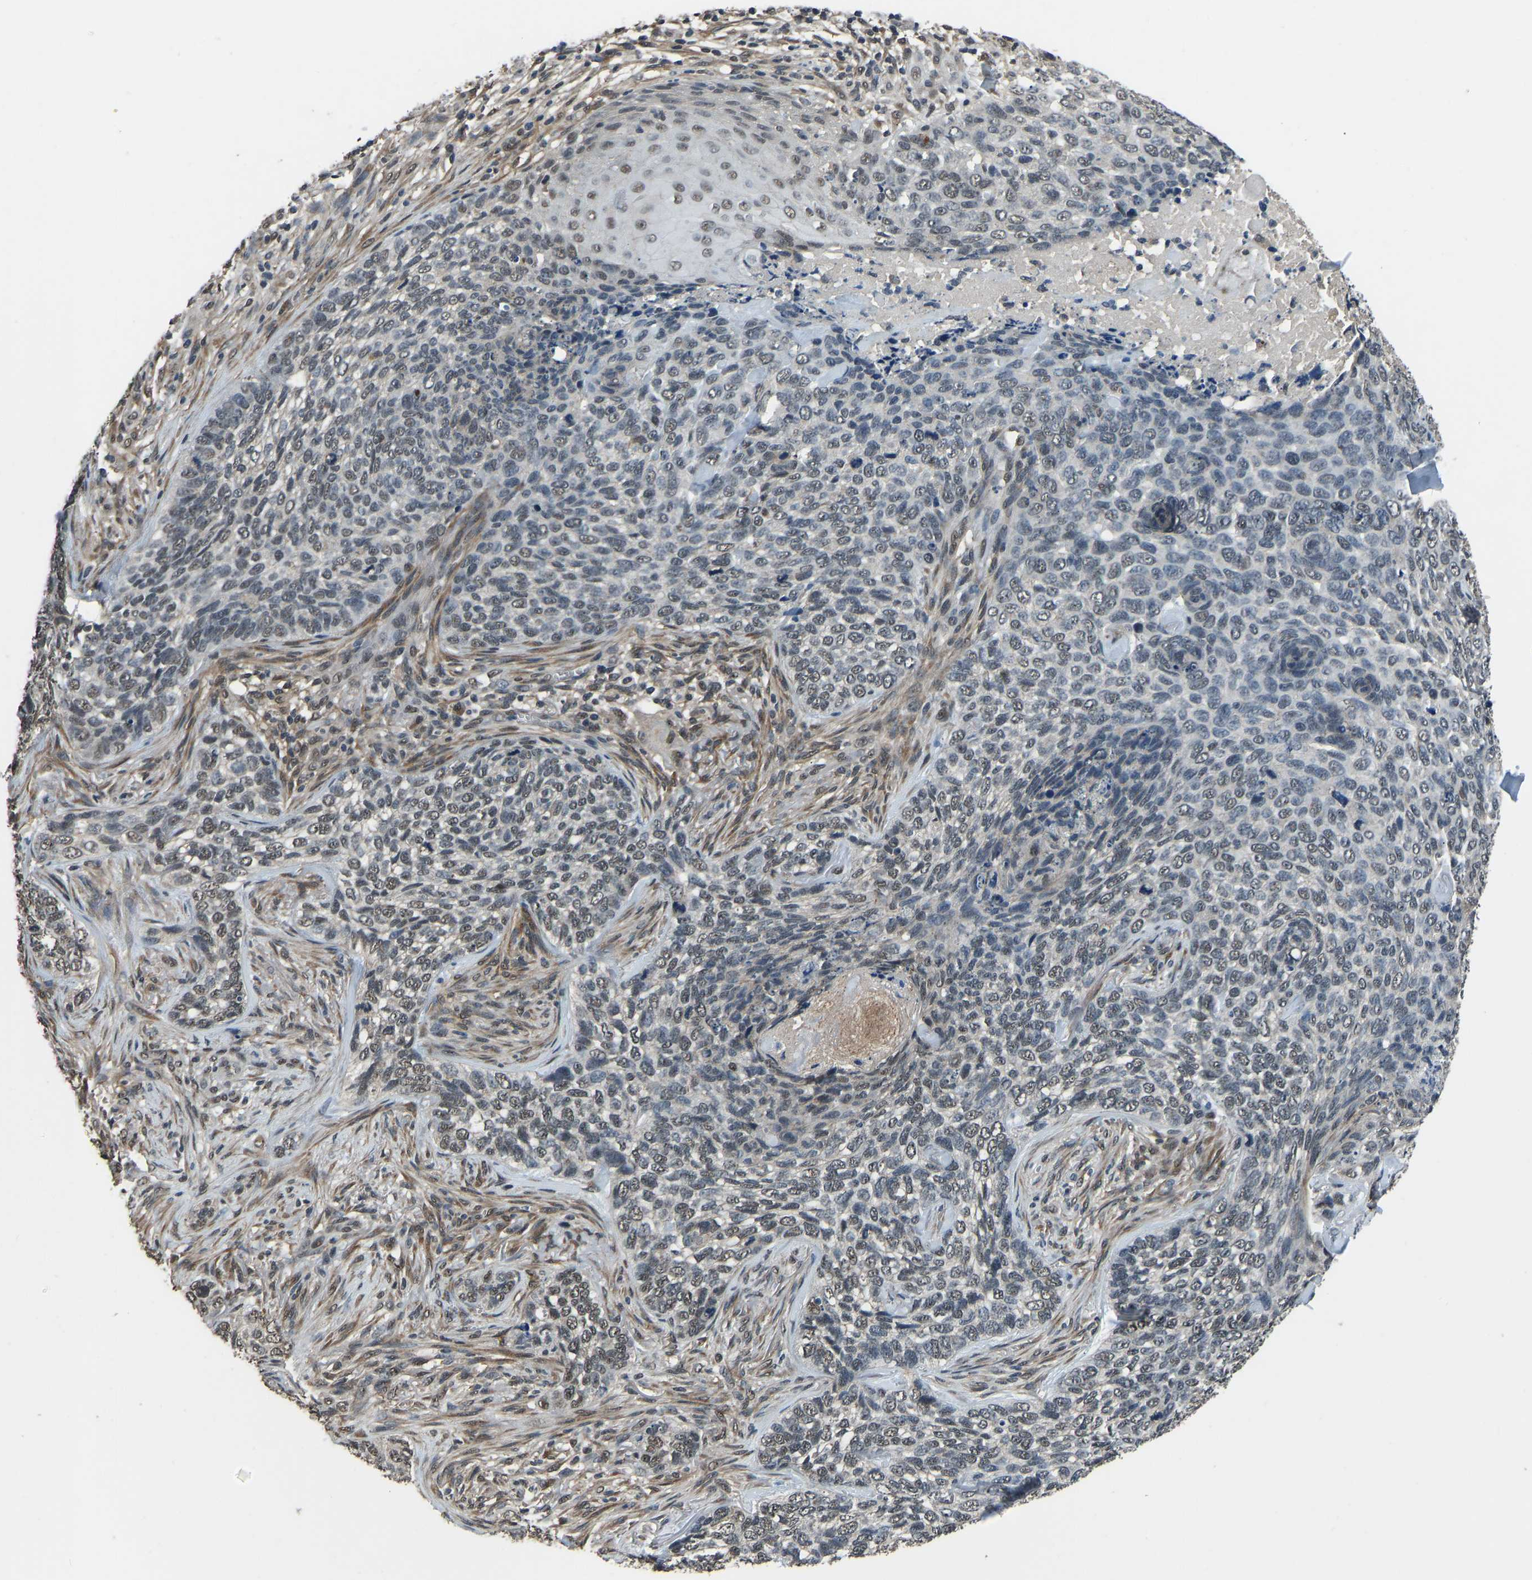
{"staining": {"intensity": "weak", "quantity": "<25%", "location": "nuclear"}, "tissue": "skin cancer", "cell_type": "Tumor cells", "image_type": "cancer", "snomed": [{"axis": "morphology", "description": "Basal cell carcinoma"}, {"axis": "topography", "description": "Skin"}], "caption": "Skin basal cell carcinoma was stained to show a protein in brown. There is no significant positivity in tumor cells. (DAB immunohistochemistry with hematoxylin counter stain).", "gene": "TOX4", "patient": {"sex": "female", "age": 64}}